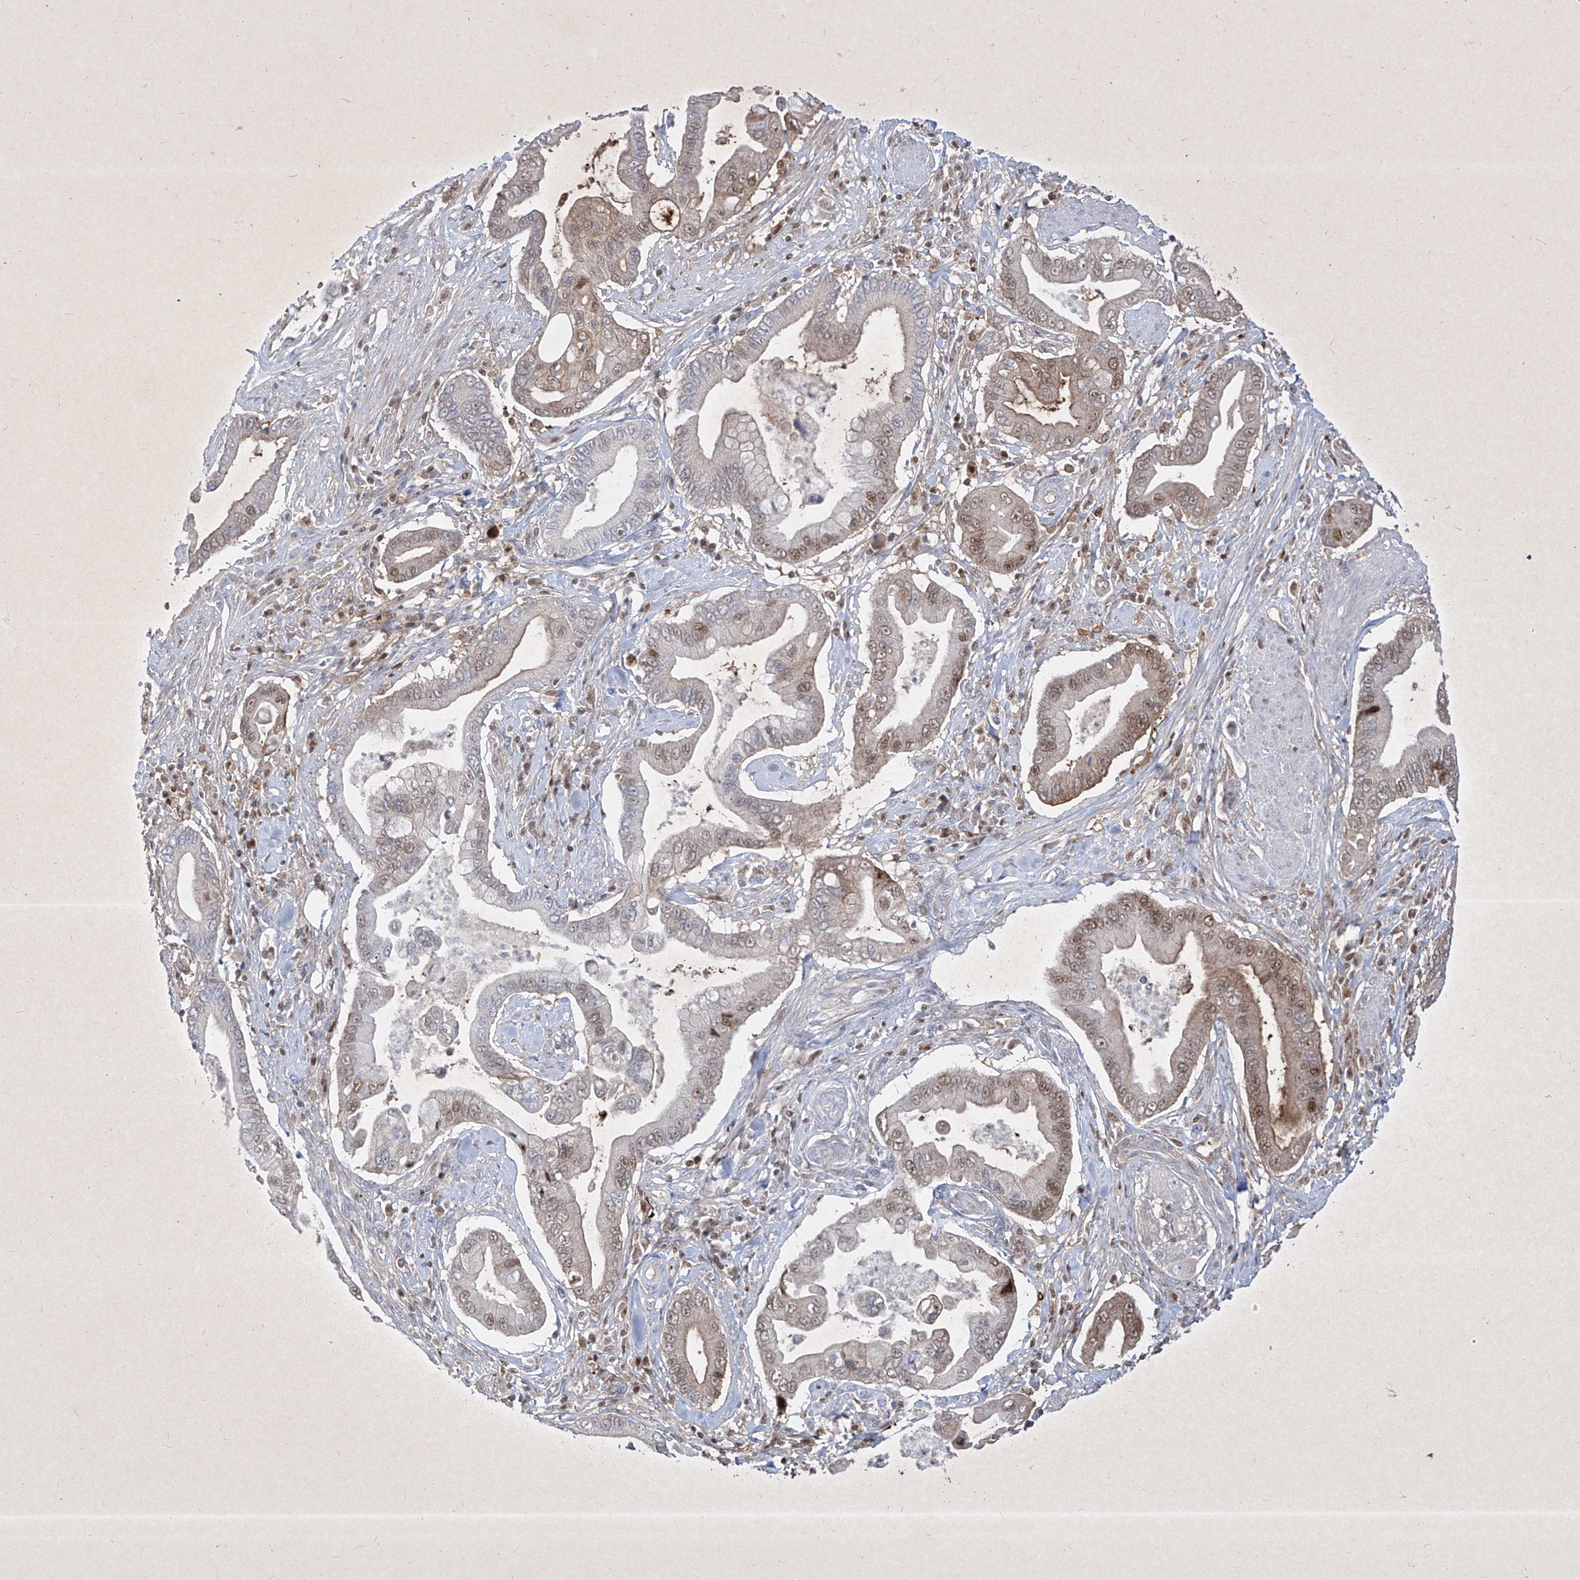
{"staining": {"intensity": "moderate", "quantity": "<25%", "location": "cytoplasmic/membranous,nuclear"}, "tissue": "pancreatic cancer", "cell_type": "Tumor cells", "image_type": "cancer", "snomed": [{"axis": "morphology", "description": "Adenocarcinoma, NOS"}, {"axis": "topography", "description": "Pancreas"}], "caption": "This is a photomicrograph of IHC staining of pancreatic cancer, which shows moderate staining in the cytoplasmic/membranous and nuclear of tumor cells.", "gene": "PSMB10", "patient": {"sex": "male", "age": 78}}